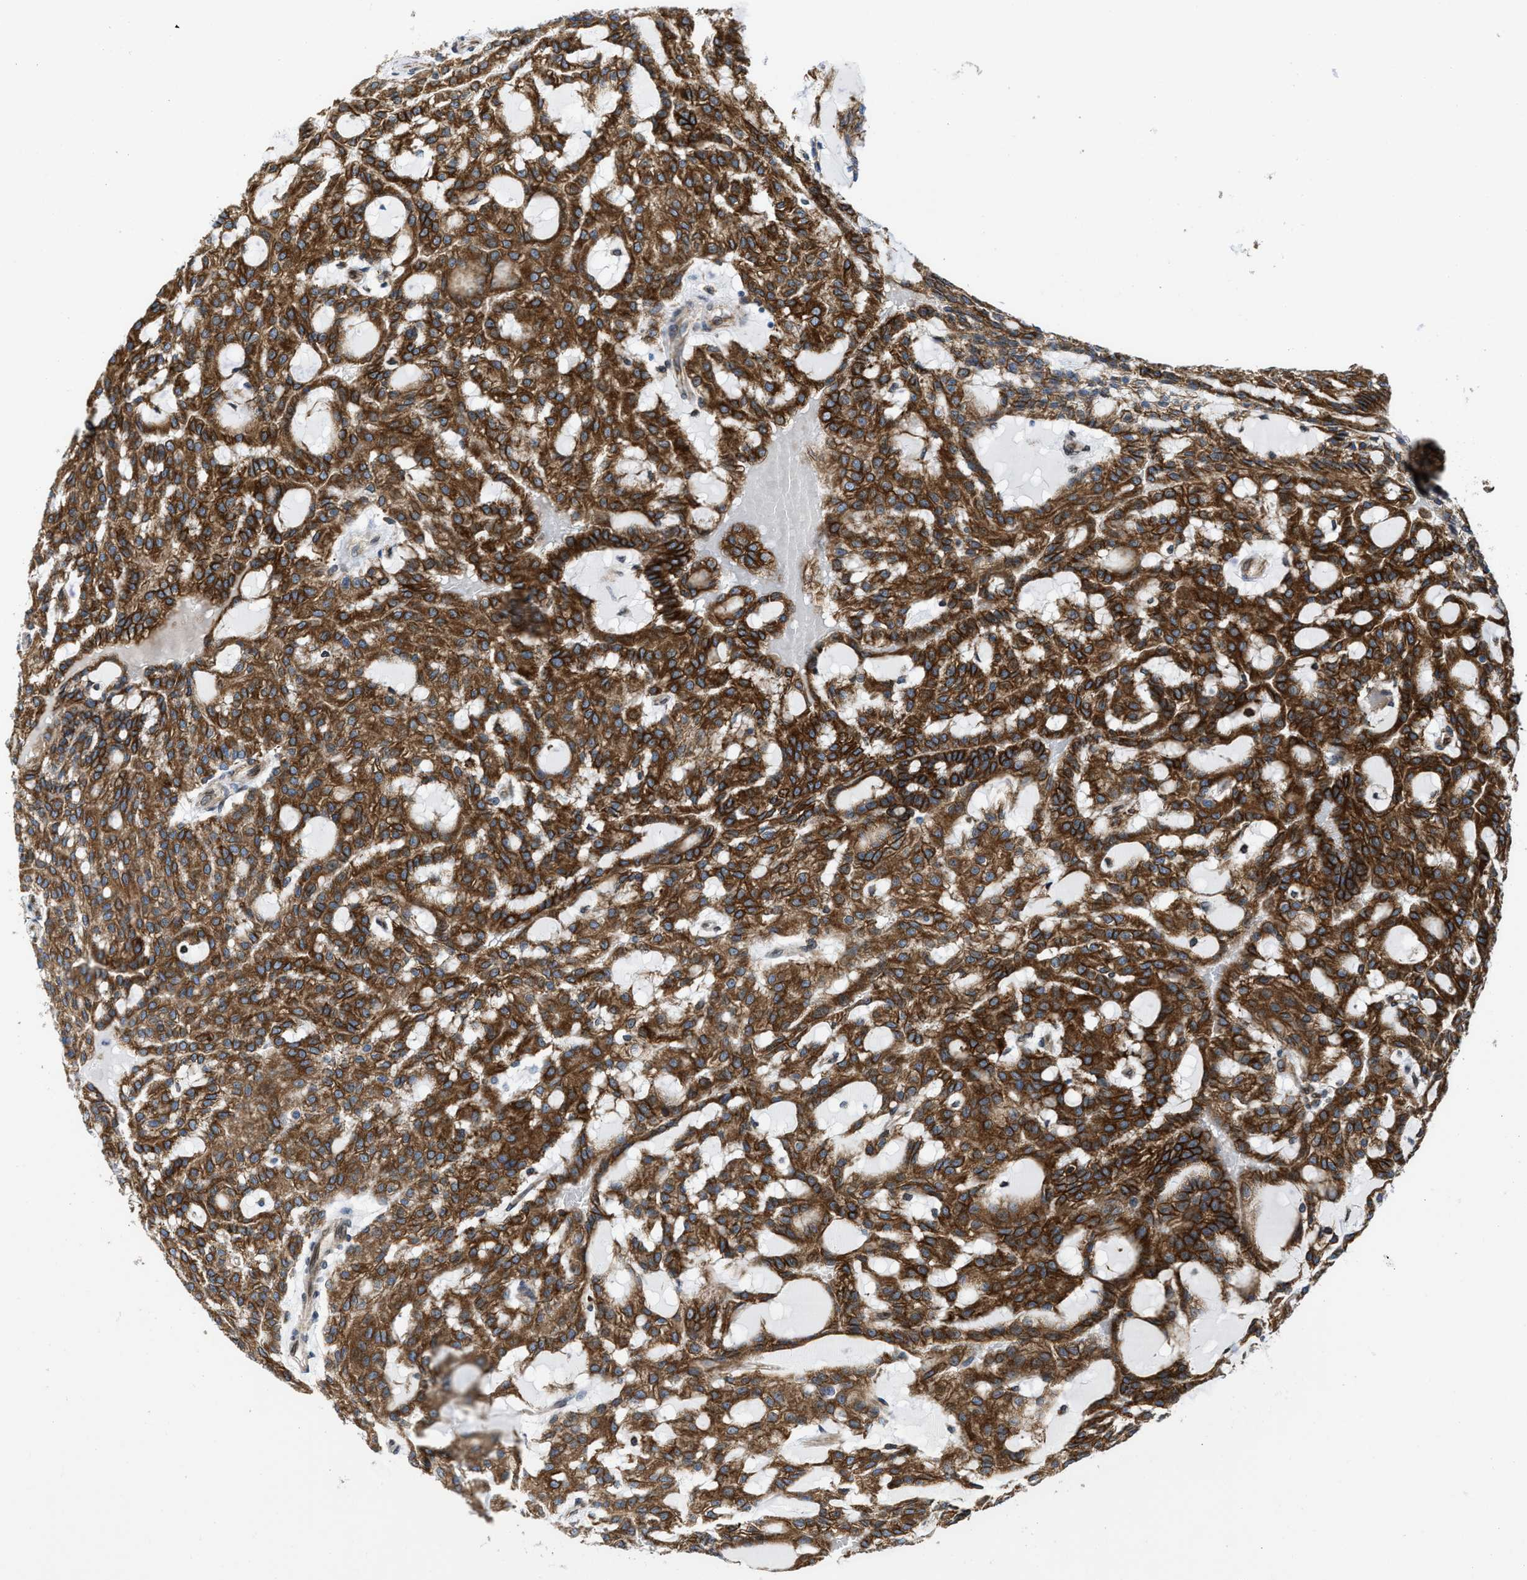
{"staining": {"intensity": "strong", "quantity": ">75%", "location": "cytoplasmic/membranous"}, "tissue": "renal cancer", "cell_type": "Tumor cells", "image_type": "cancer", "snomed": [{"axis": "morphology", "description": "Adenocarcinoma, NOS"}, {"axis": "topography", "description": "Kidney"}], "caption": "Renal adenocarcinoma stained for a protein exhibits strong cytoplasmic/membranous positivity in tumor cells. (Brightfield microscopy of DAB IHC at high magnification).", "gene": "ERLIN2", "patient": {"sex": "male", "age": 63}}